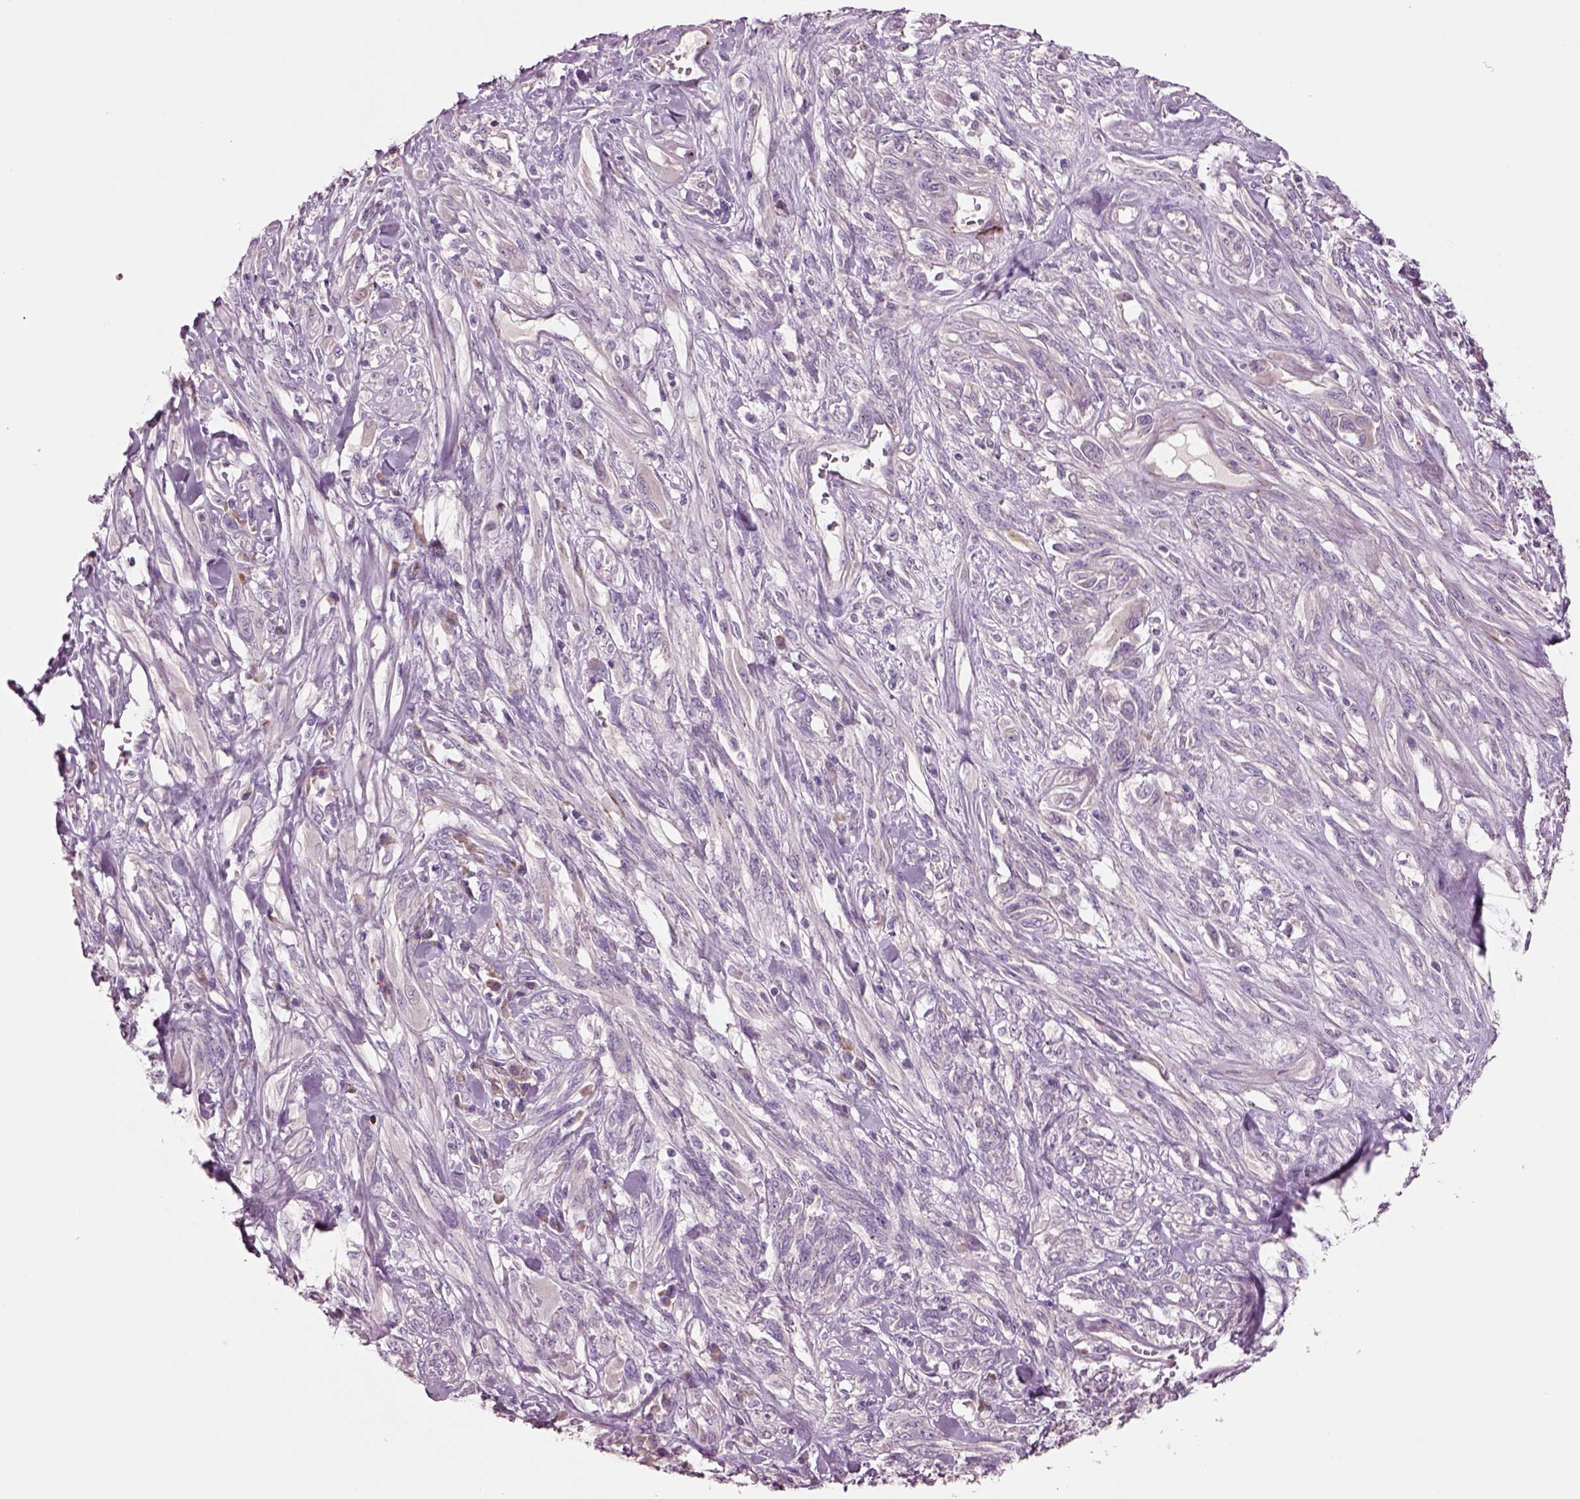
{"staining": {"intensity": "negative", "quantity": "none", "location": "none"}, "tissue": "melanoma", "cell_type": "Tumor cells", "image_type": "cancer", "snomed": [{"axis": "morphology", "description": "Malignant melanoma, NOS"}, {"axis": "topography", "description": "Skin"}], "caption": "Immunohistochemistry of human malignant melanoma exhibits no staining in tumor cells. (DAB IHC with hematoxylin counter stain).", "gene": "PLPP7", "patient": {"sex": "female", "age": 91}}